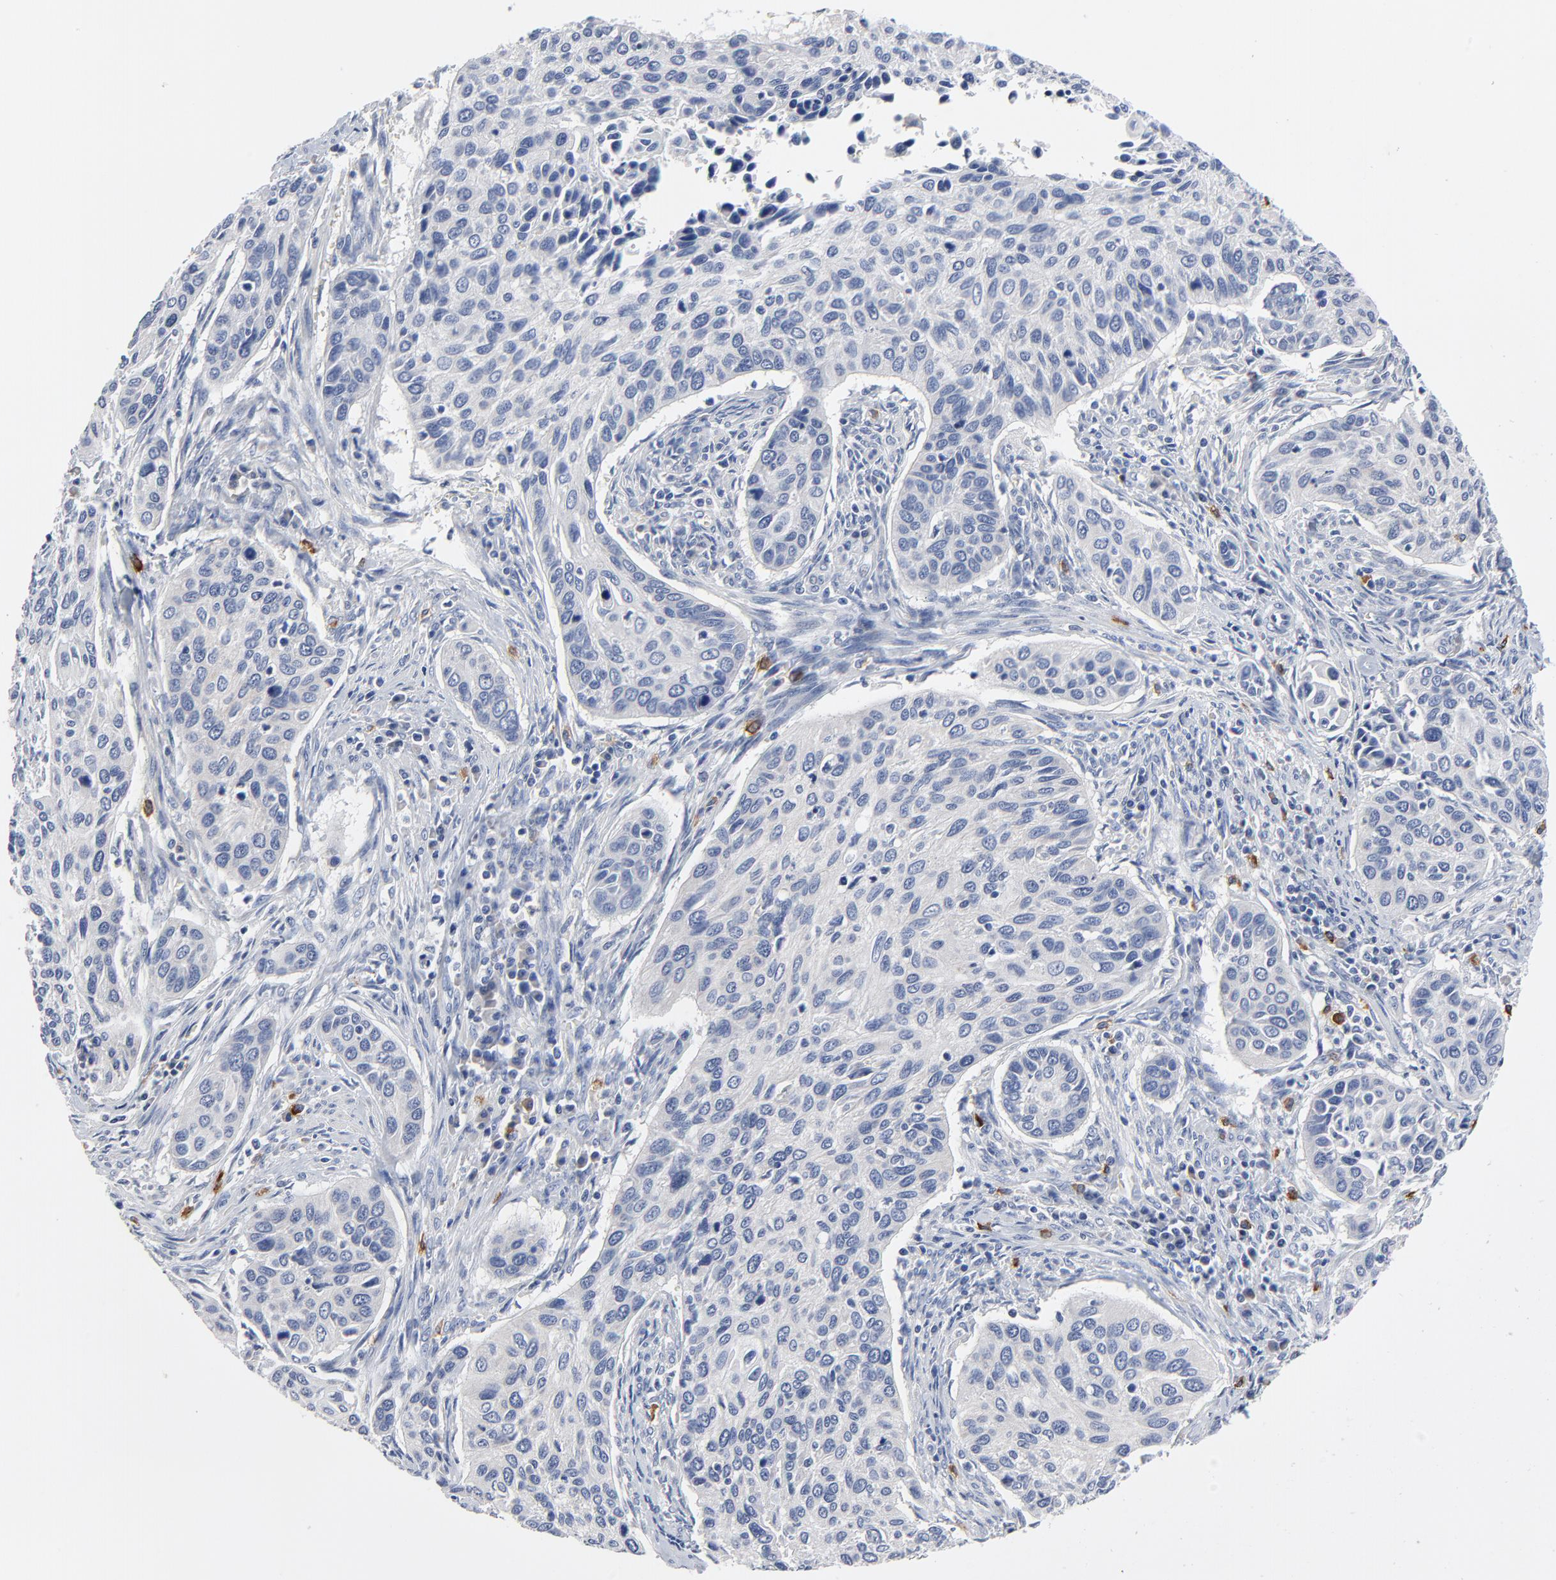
{"staining": {"intensity": "negative", "quantity": "none", "location": "none"}, "tissue": "cervical cancer", "cell_type": "Tumor cells", "image_type": "cancer", "snomed": [{"axis": "morphology", "description": "Squamous cell carcinoma, NOS"}, {"axis": "topography", "description": "Cervix"}], "caption": "Tumor cells are negative for brown protein staining in squamous cell carcinoma (cervical). (DAB (3,3'-diaminobenzidine) IHC visualized using brightfield microscopy, high magnification).", "gene": "FBXL5", "patient": {"sex": "female", "age": 57}}